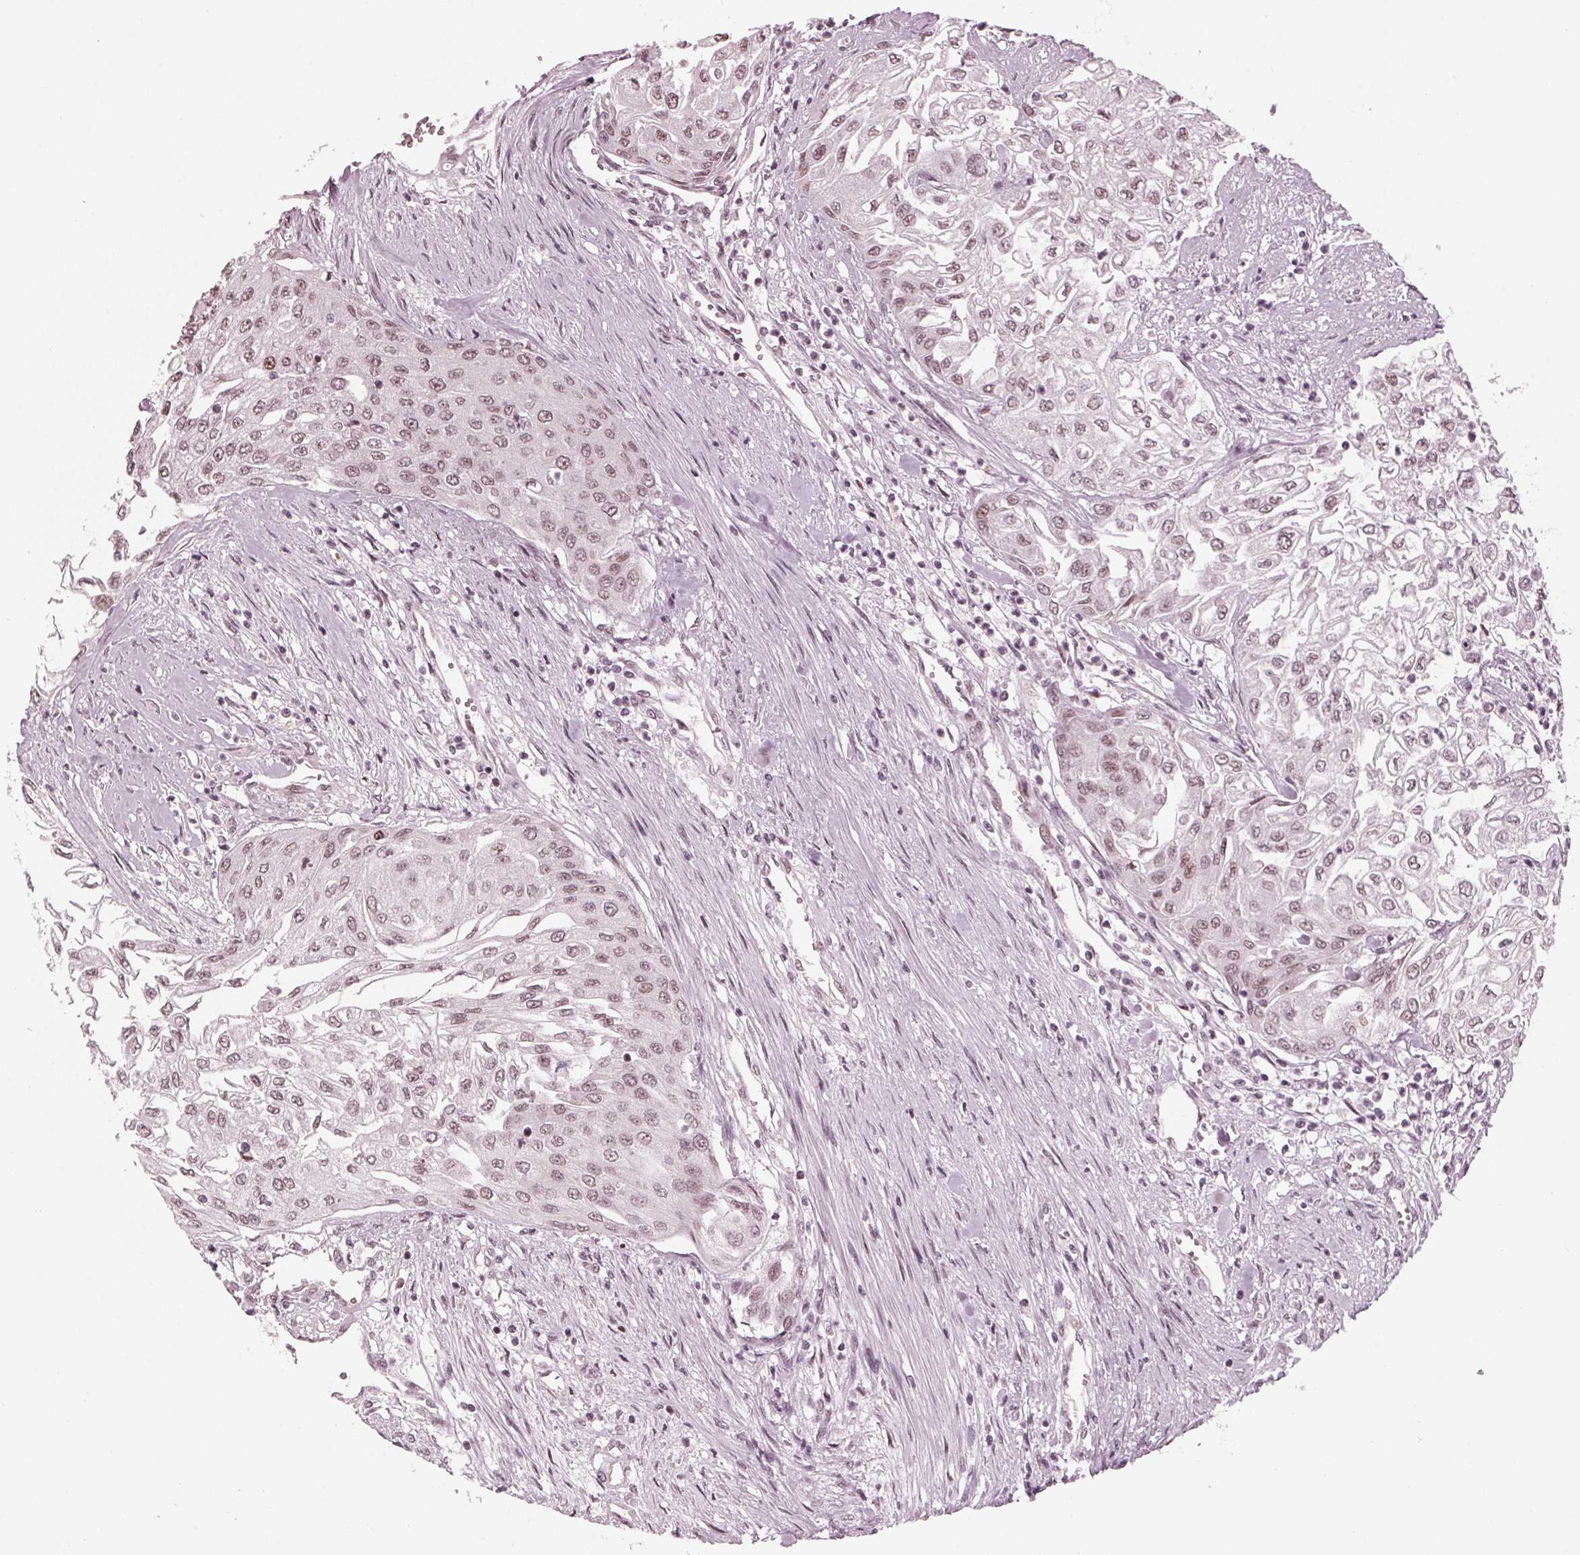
{"staining": {"intensity": "weak", "quantity": "25%-75%", "location": "nuclear"}, "tissue": "urothelial cancer", "cell_type": "Tumor cells", "image_type": "cancer", "snomed": [{"axis": "morphology", "description": "Urothelial carcinoma, High grade"}, {"axis": "topography", "description": "Urinary bladder"}], "caption": "Immunohistochemical staining of human urothelial cancer displays weak nuclear protein expression in about 25%-75% of tumor cells.", "gene": "ADPRHL1", "patient": {"sex": "male", "age": 62}}